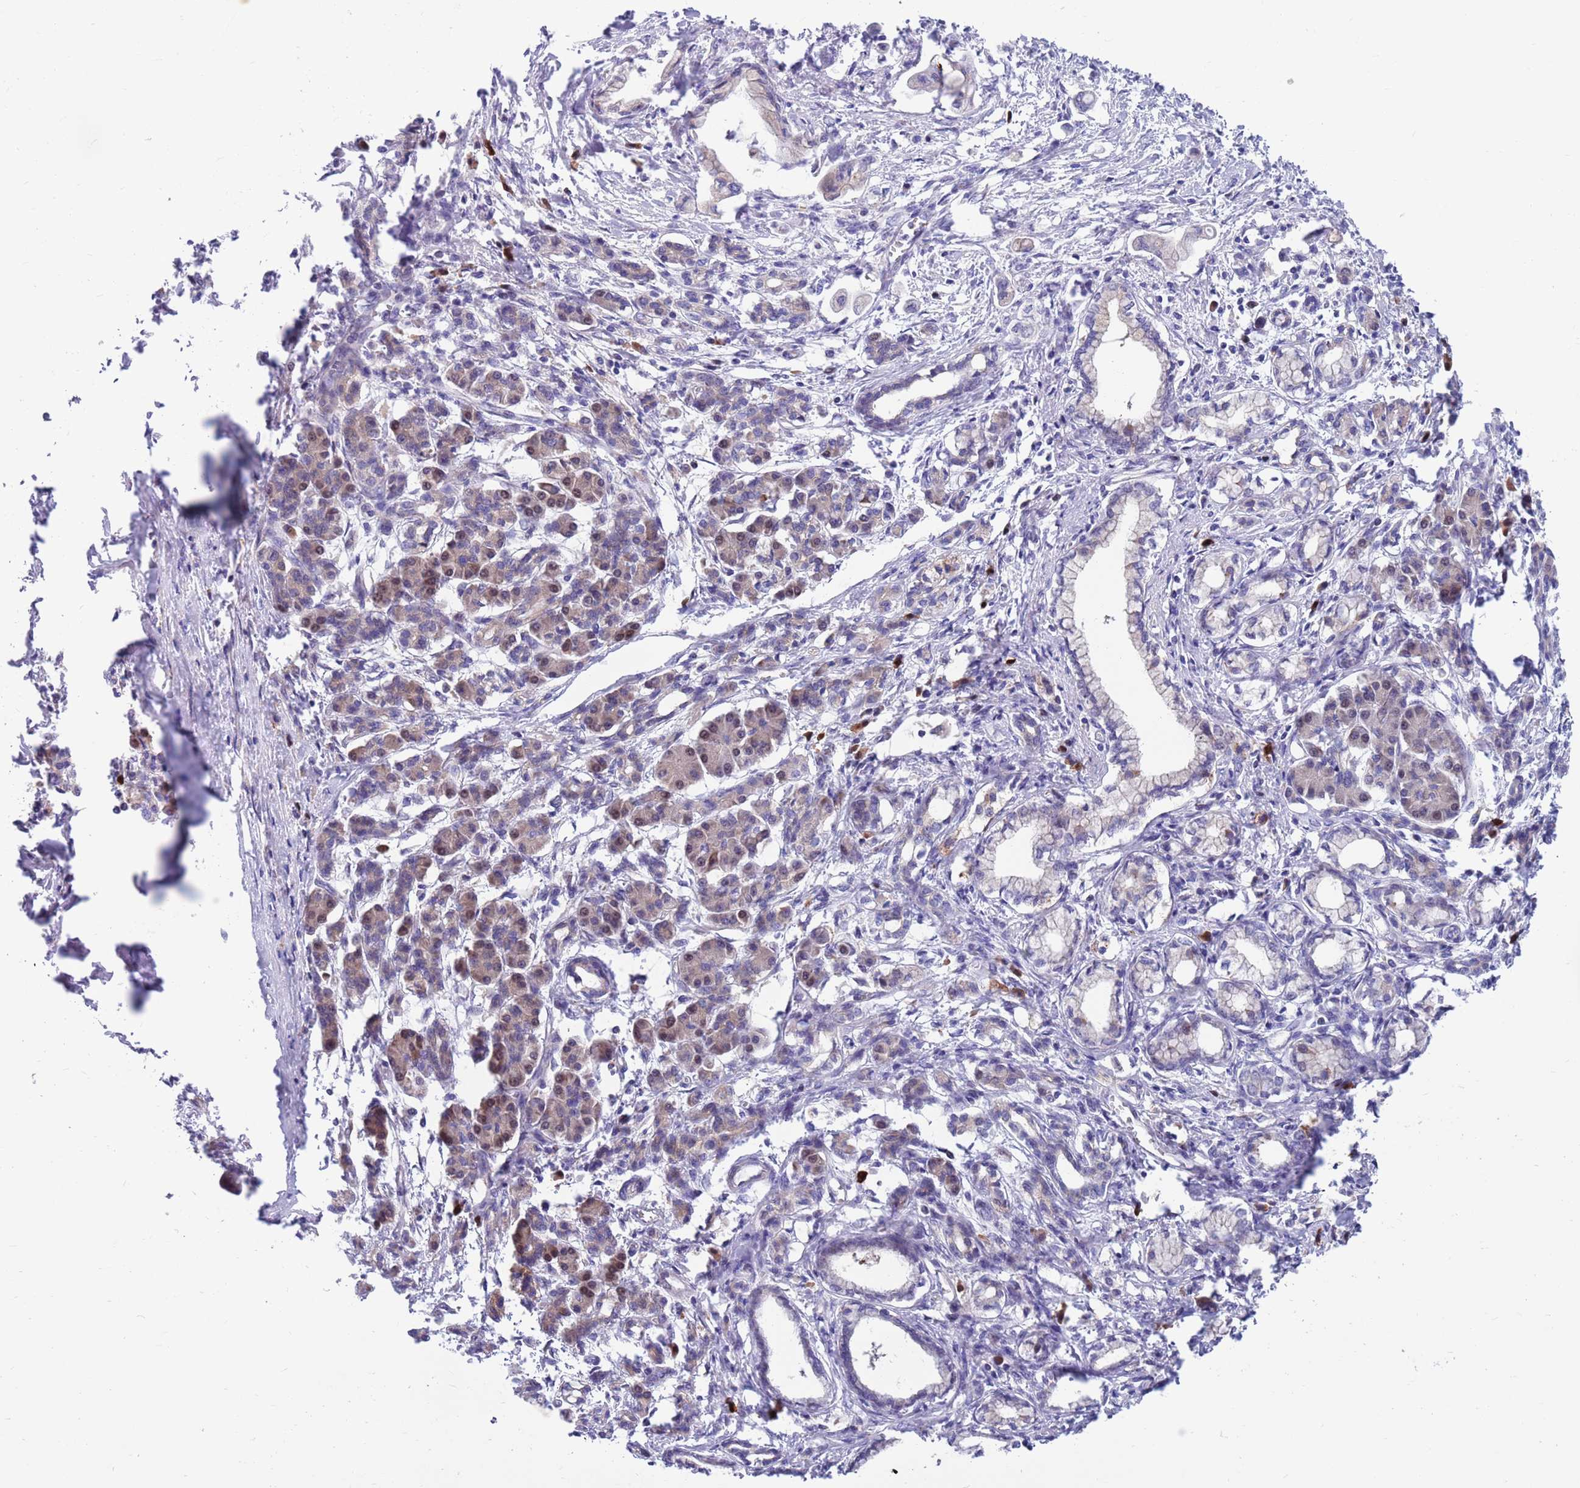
{"staining": {"intensity": "negative", "quantity": "none", "location": "none"}, "tissue": "pancreatic cancer", "cell_type": "Tumor cells", "image_type": "cancer", "snomed": [{"axis": "morphology", "description": "Adenocarcinoma, NOS"}, {"axis": "topography", "description": "Pancreas"}], "caption": "This is an immunohistochemistry (IHC) image of pancreatic cancer. There is no staining in tumor cells.", "gene": "KLHL29", "patient": {"sex": "female", "age": 55}}